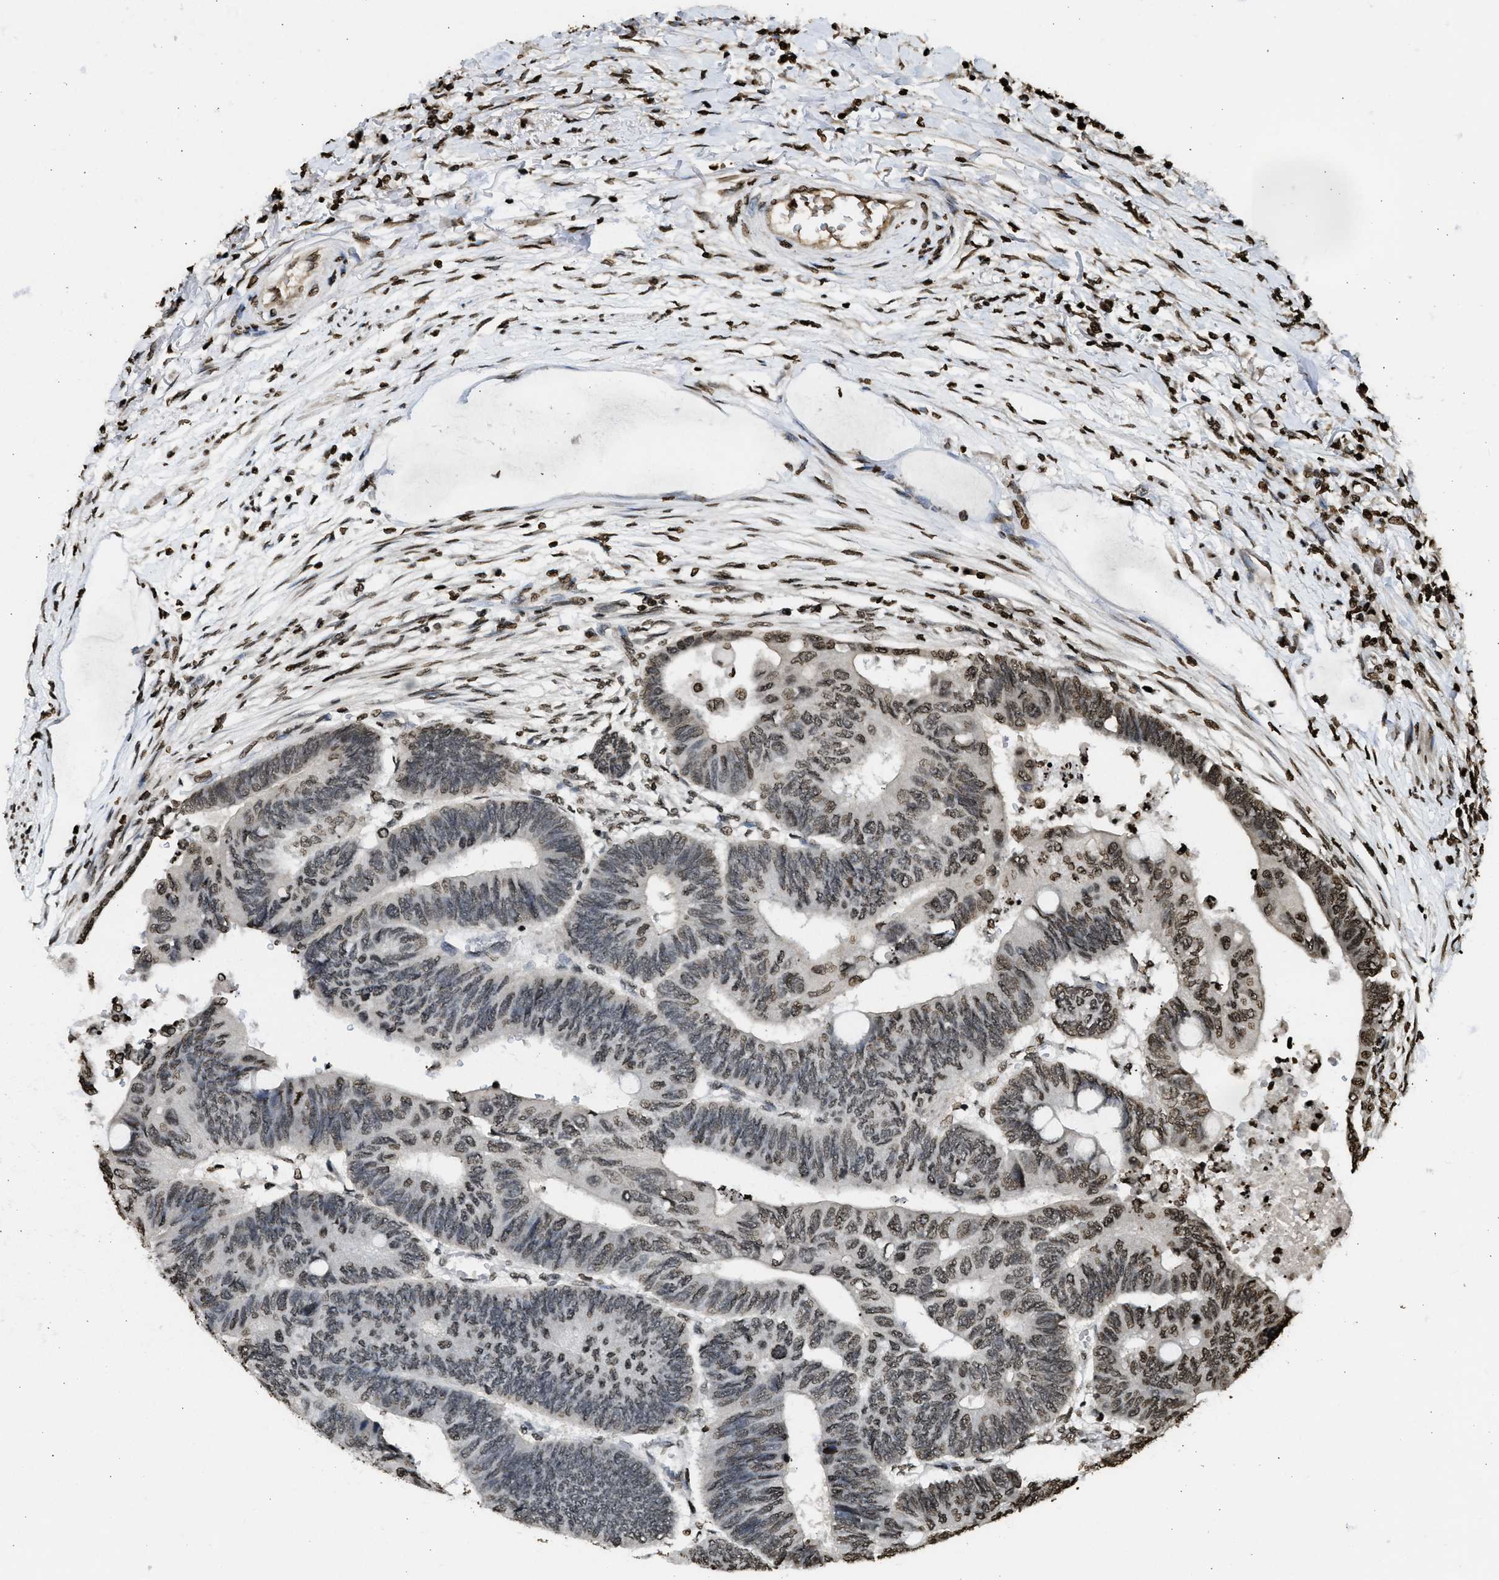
{"staining": {"intensity": "weak", "quantity": "25%-75%", "location": "nuclear"}, "tissue": "colorectal cancer", "cell_type": "Tumor cells", "image_type": "cancer", "snomed": [{"axis": "morphology", "description": "Normal tissue, NOS"}, {"axis": "morphology", "description": "Adenocarcinoma, NOS"}, {"axis": "topography", "description": "Rectum"}, {"axis": "topography", "description": "Peripheral nerve tissue"}], "caption": "Weak nuclear protein expression is appreciated in about 25%-75% of tumor cells in colorectal cancer.", "gene": "RRAGC", "patient": {"sex": "male", "age": 92}}